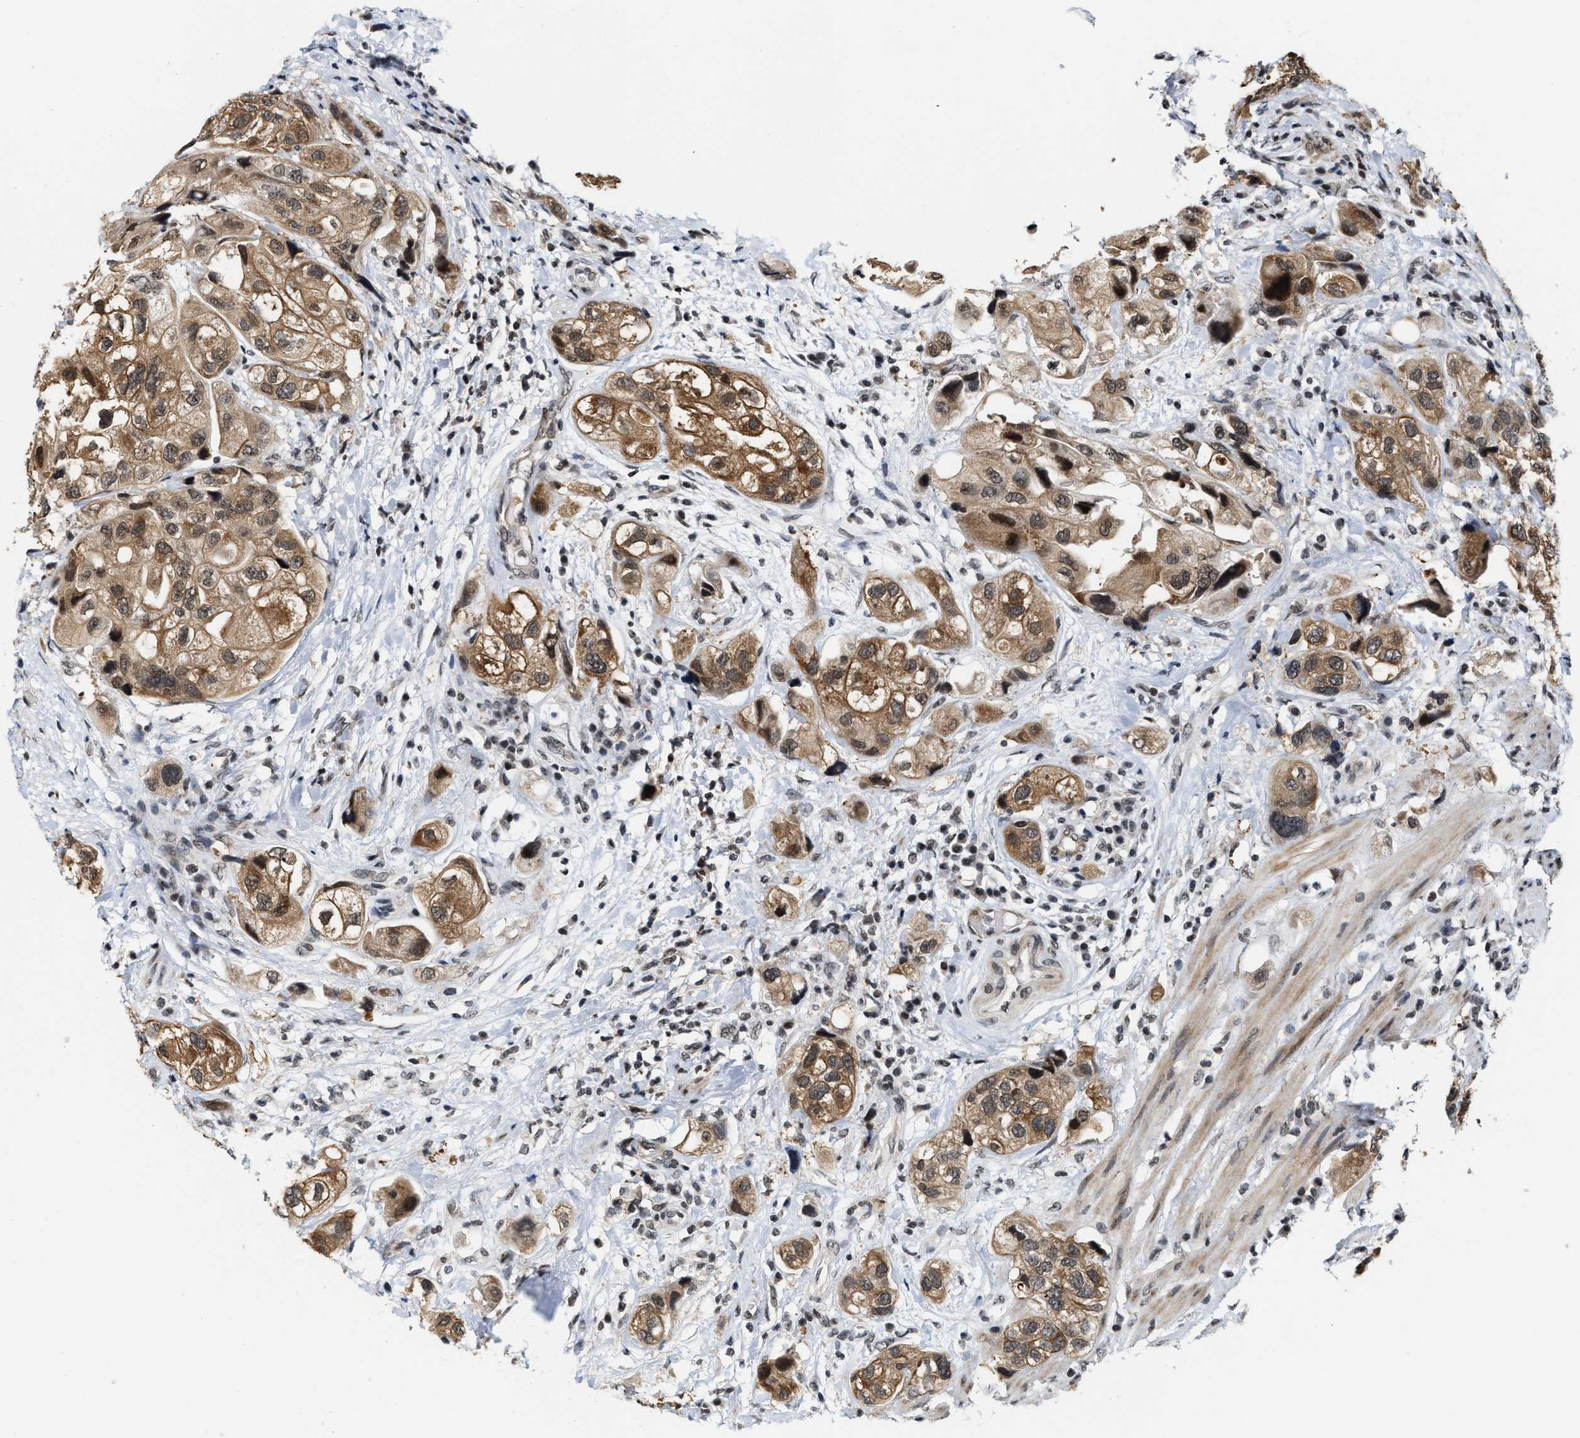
{"staining": {"intensity": "moderate", "quantity": ">75%", "location": "cytoplasmic/membranous"}, "tissue": "urothelial cancer", "cell_type": "Tumor cells", "image_type": "cancer", "snomed": [{"axis": "morphology", "description": "Urothelial carcinoma, High grade"}, {"axis": "topography", "description": "Urinary bladder"}], "caption": "Urothelial cancer stained with a brown dye reveals moderate cytoplasmic/membranous positive positivity in approximately >75% of tumor cells.", "gene": "ANKRD6", "patient": {"sex": "female", "age": 64}}